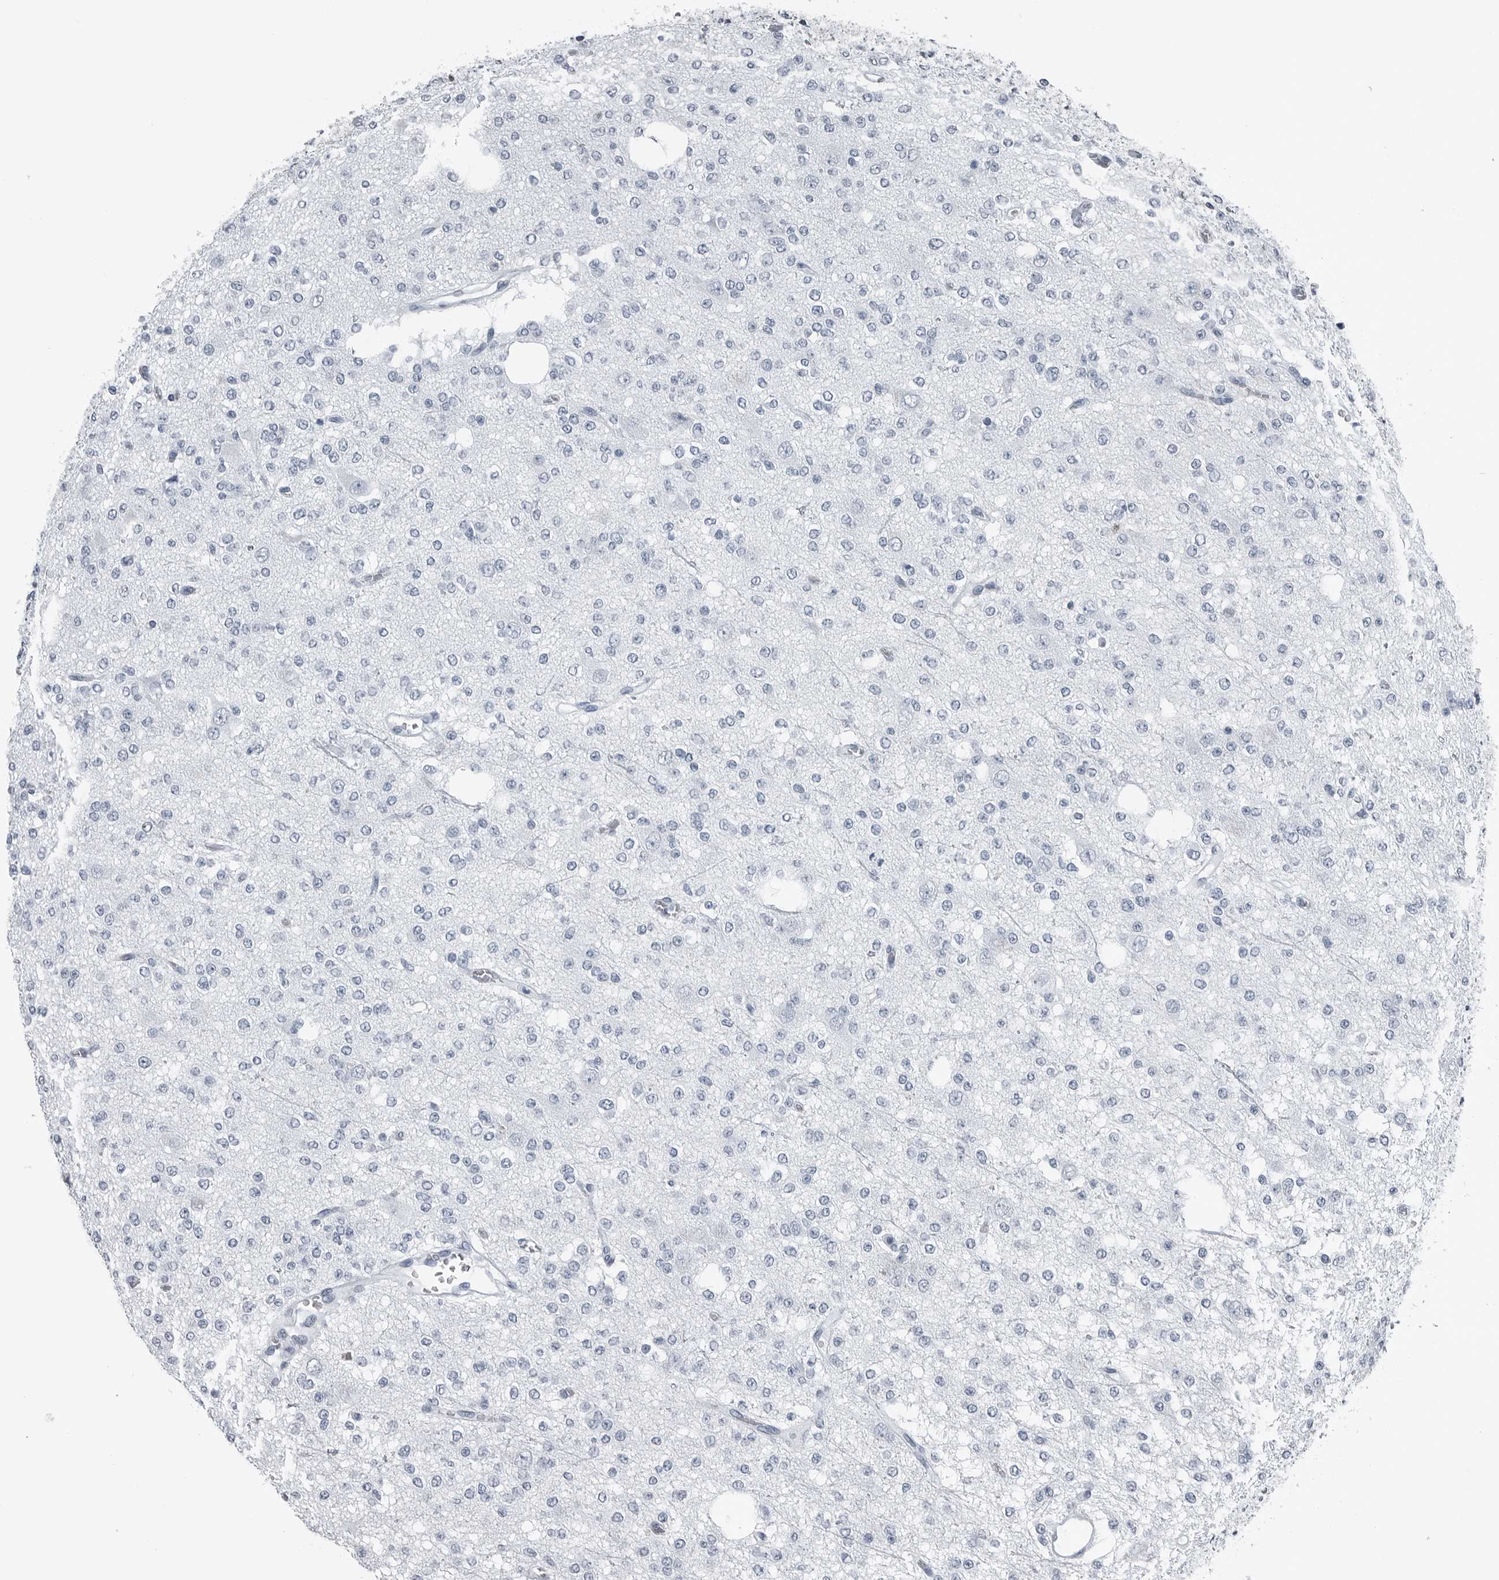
{"staining": {"intensity": "negative", "quantity": "none", "location": "none"}, "tissue": "glioma", "cell_type": "Tumor cells", "image_type": "cancer", "snomed": [{"axis": "morphology", "description": "Glioma, malignant, Low grade"}, {"axis": "topography", "description": "Brain"}], "caption": "Micrograph shows no significant protein staining in tumor cells of malignant glioma (low-grade).", "gene": "SPINK1", "patient": {"sex": "male", "age": 38}}